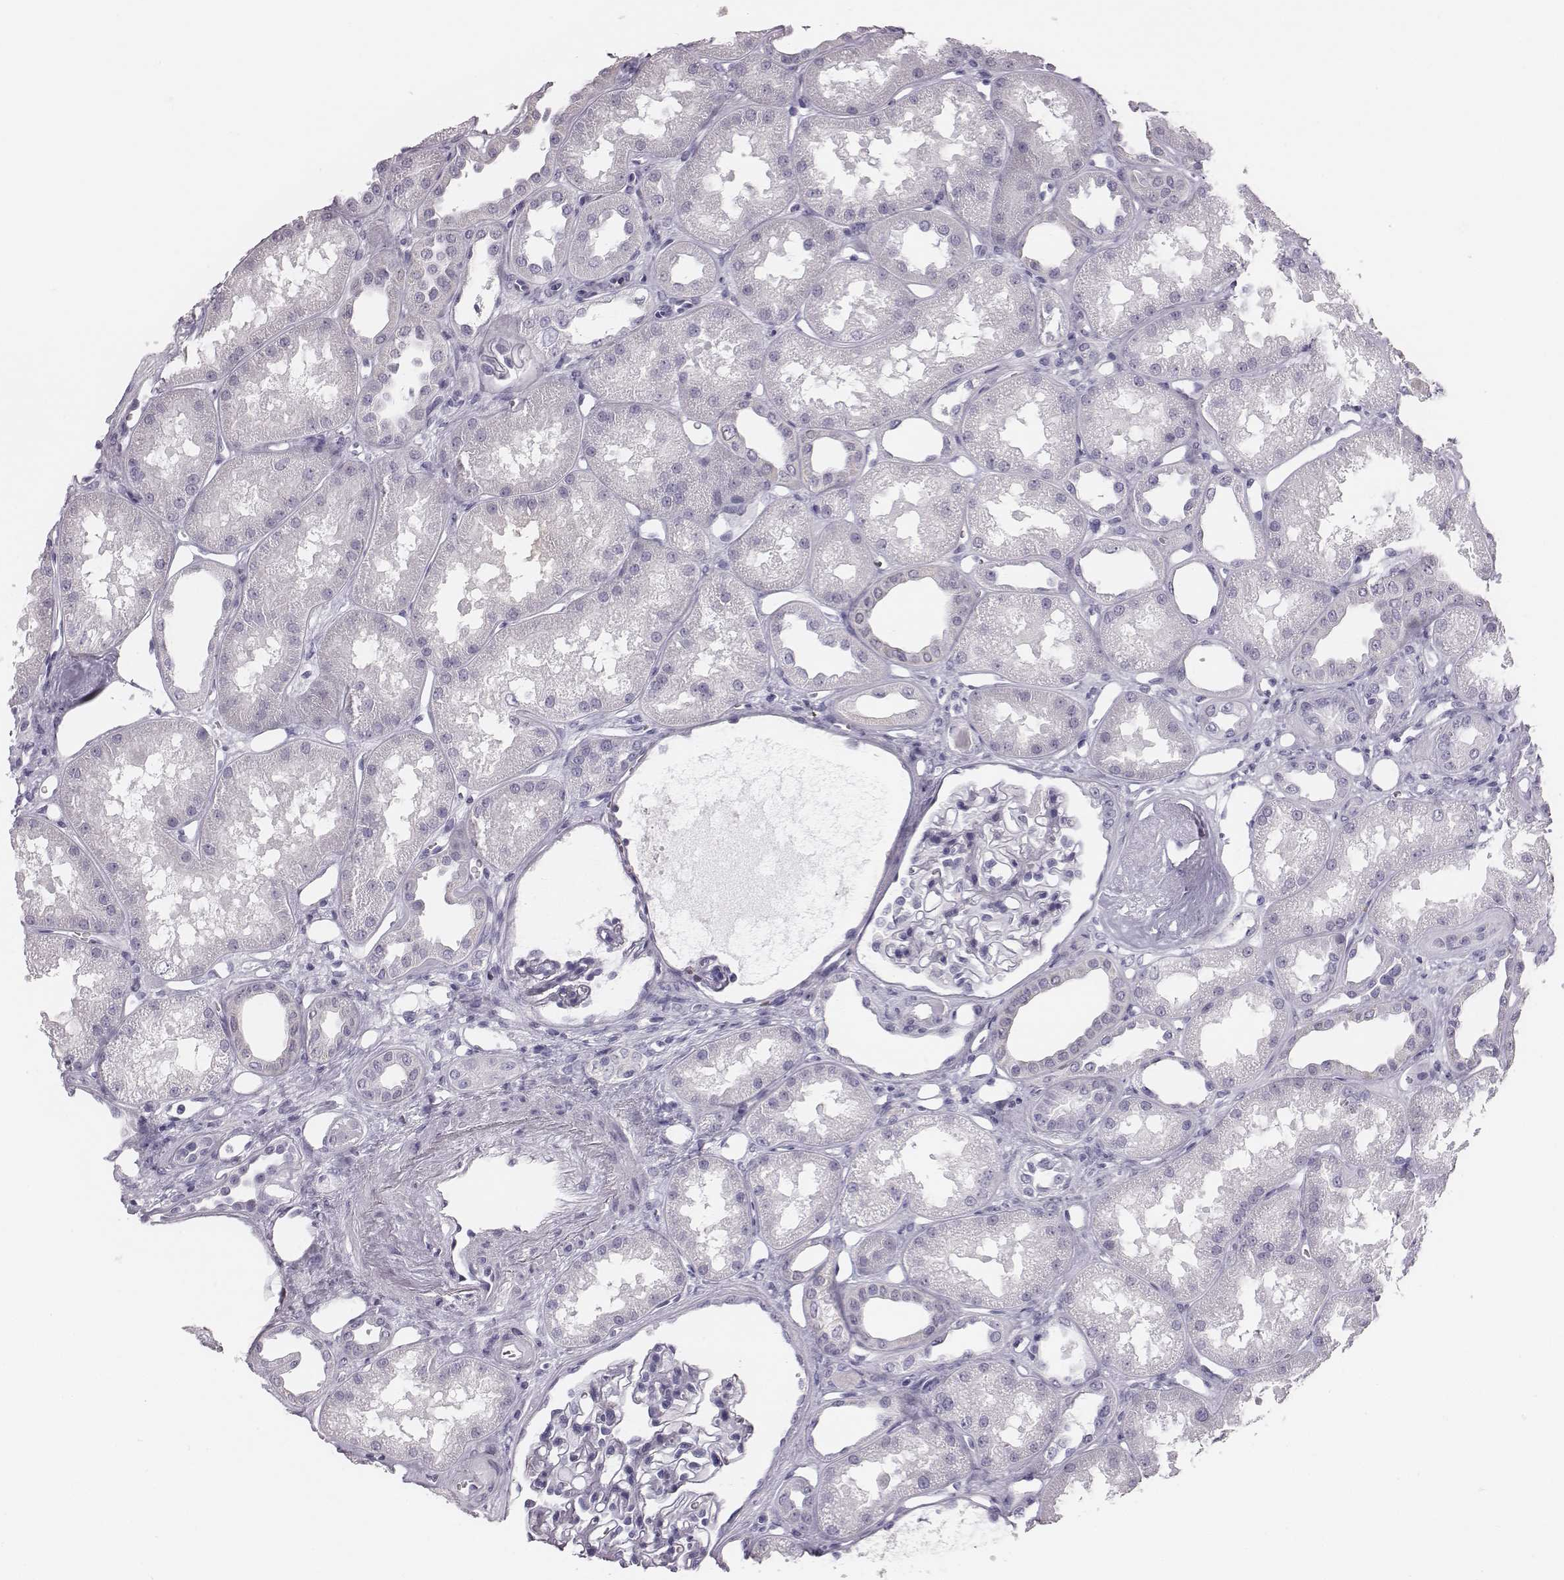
{"staining": {"intensity": "negative", "quantity": "none", "location": "none"}, "tissue": "kidney", "cell_type": "Cells in glomeruli", "image_type": "normal", "snomed": [{"axis": "morphology", "description": "Normal tissue, NOS"}, {"axis": "topography", "description": "Kidney"}], "caption": "Immunohistochemistry histopathology image of benign kidney: human kidney stained with DAB shows no significant protein staining in cells in glomeruli.", "gene": "HBZ", "patient": {"sex": "male", "age": 61}}